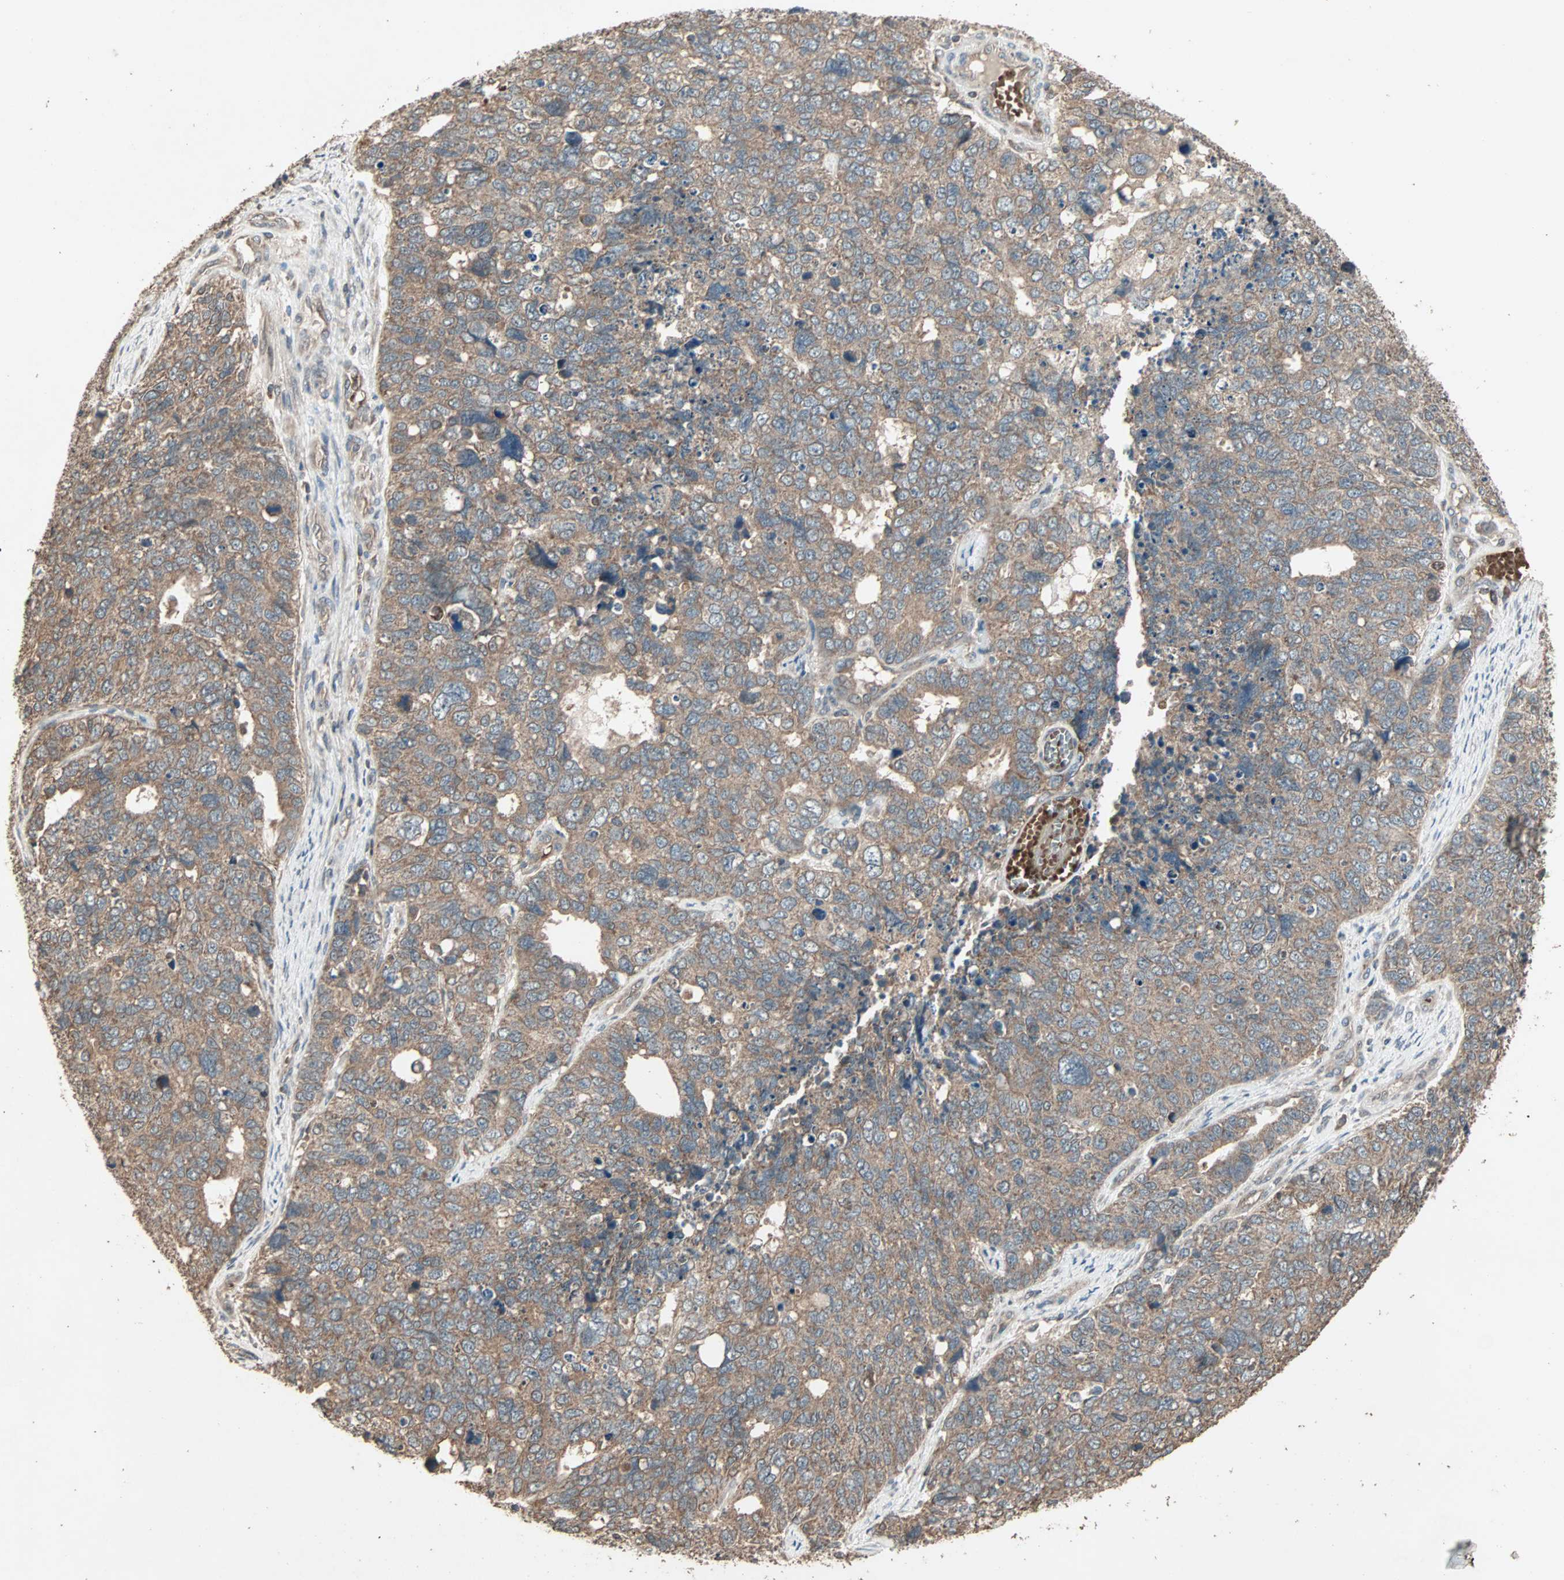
{"staining": {"intensity": "moderate", "quantity": ">75%", "location": "cytoplasmic/membranous"}, "tissue": "cervical cancer", "cell_type": "Tumor cells", "image_type": "cancer", "snomed": [{"axis": "morphology", "description": "Squamous cell carcinoma, NOS"}, {"axis": "topography", "description": "Cervix"}], "caption": "Protein staining of cervical cancer (squamous cell carcinoma) tissue displays moderate cytoplasmic/membranous expression in about >75% of tumor cells.", "gene": "UBAC1", "patient": {"sex": "female", "age": 63}}